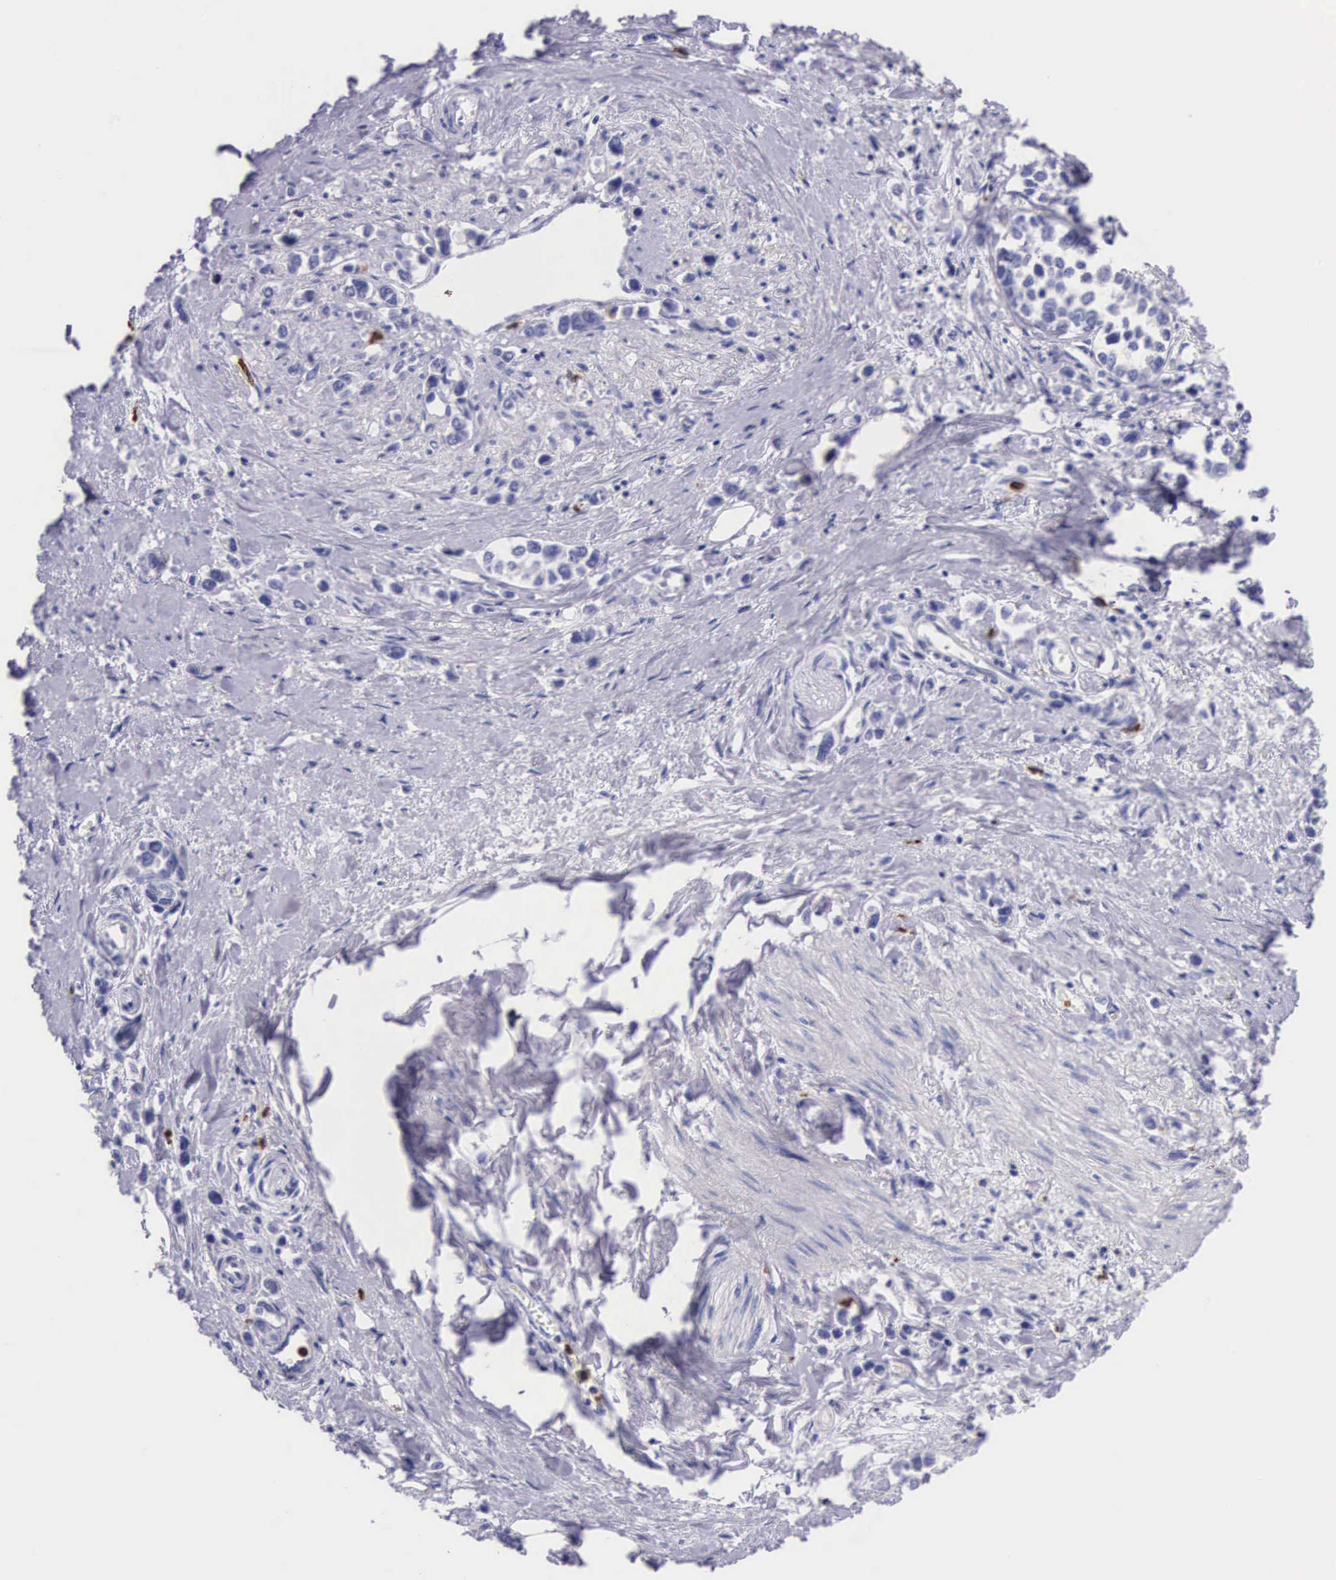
{"staining": {"intensity": "negative", "quantity": "none", "location": "none"}, "tissue": "stomach cancer", "cell_type": "Tumor cells", "image_type": "cancer", "snomed": [{"axis": "morphology", "description": "Adenocarcinoma, NOS"}, {"axis": "topography", "description": "Stomach, upper"}], "caption": "A high-resolution histopathology image shows immunohistochemistry (IHC) staining of stomach adenocarcinoma, which demonstrates no significant positivity in tumor cells.", "gene": "FCN1", "patient": {"sex": "male", "age": 76}}